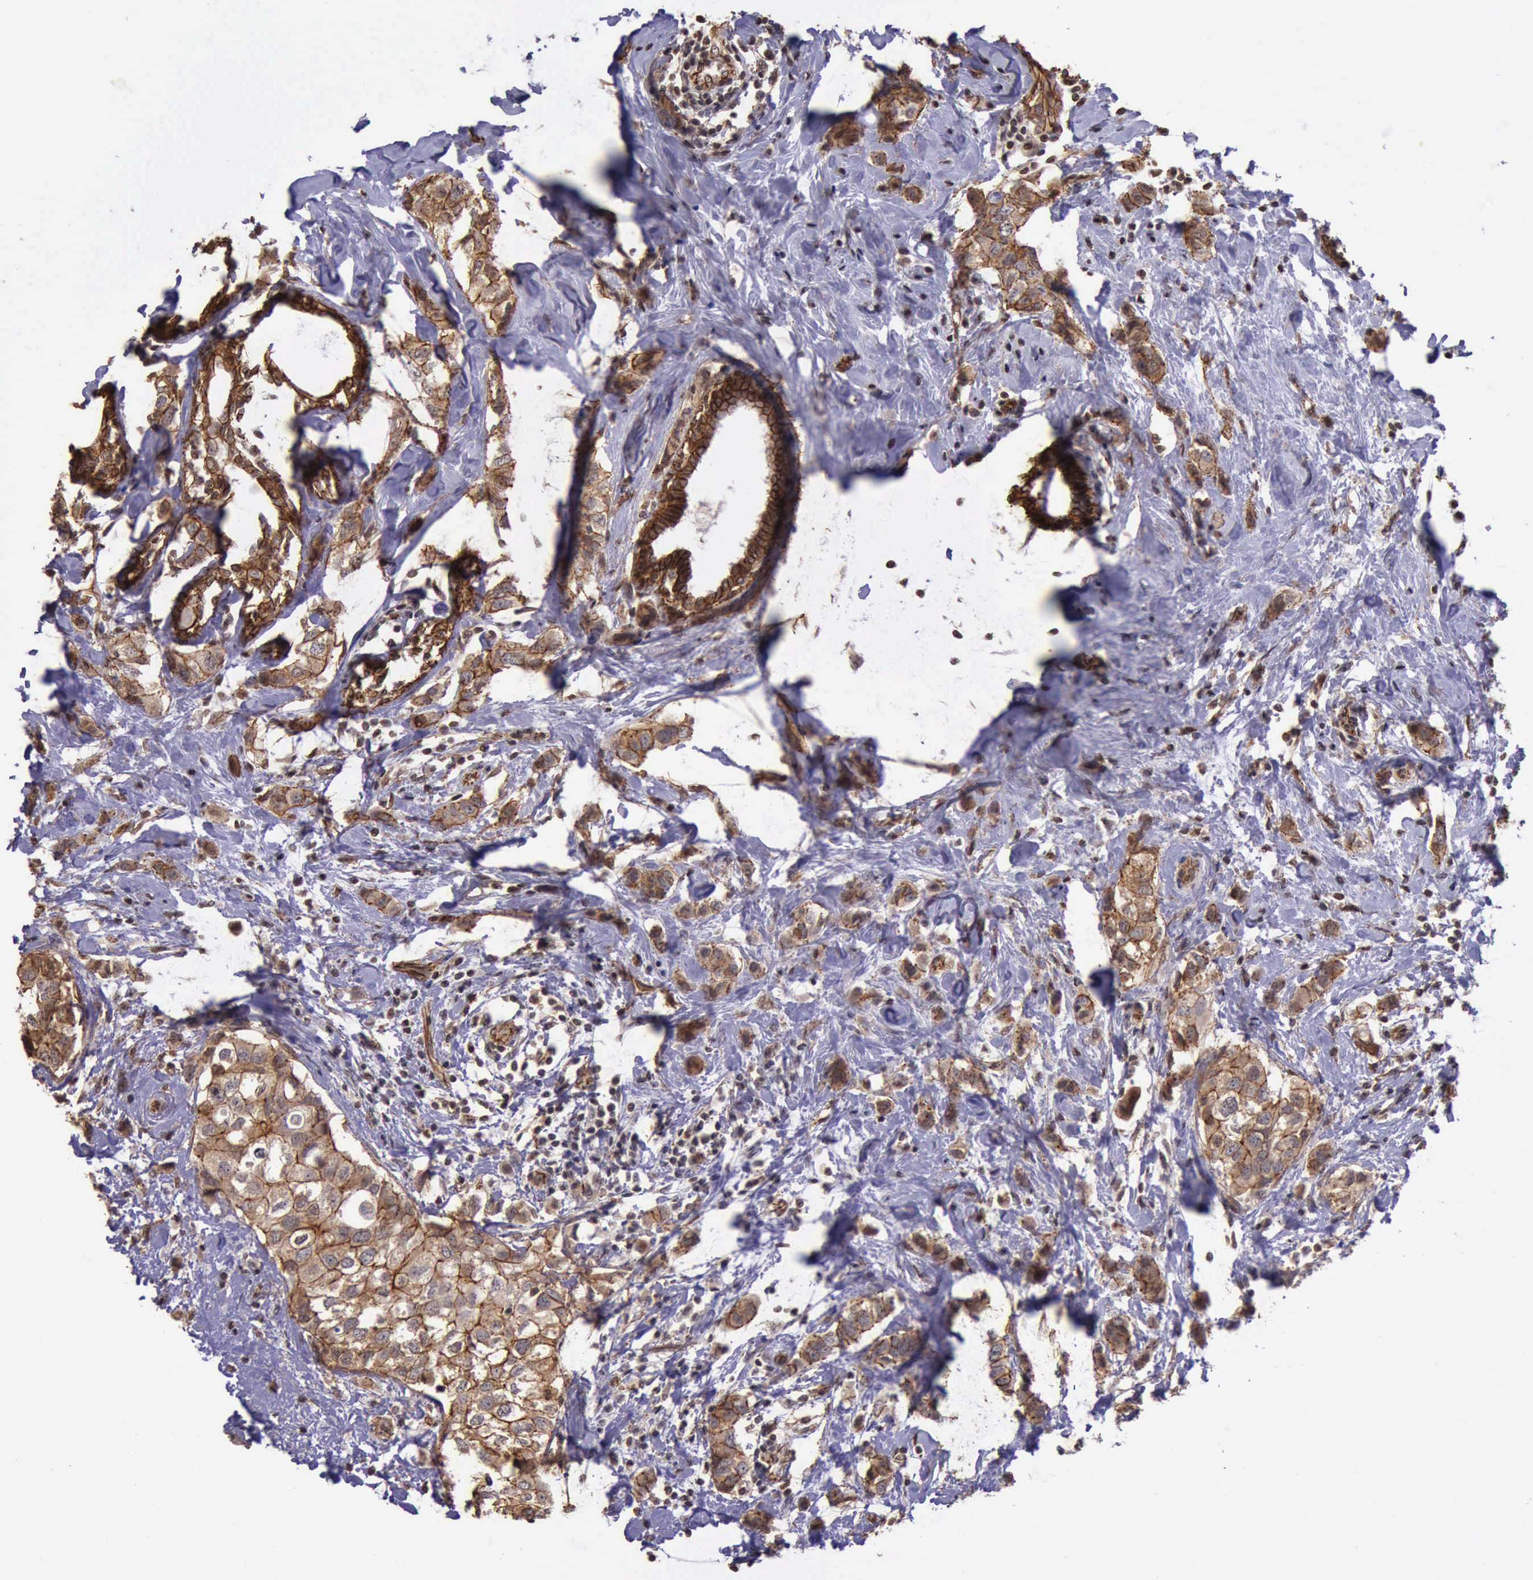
{"staining": {"intensity": "moderate", "quantity": ">75%", "location": "cytoplasmic/membranous"}, "tissue": "breast cancer", "cell_type": "Tumor cells", "image_type": "cancer", "snomed": [{"axis": "morphology", "description": "Normal tissue, NOS"}, {"axis": "morphology", "description": "Duct carcinoma"}, {"axis": "topography", "description": "Breast"}], "caption": "Invasive ductal carcinoma (breast) stained for a protein (brown) displays moderate cytoplasmic/membranous positive staining in about >75% of tumor cells.", "gene": "CTNNB1", "patient": {"sex": "female", "age": 50}}